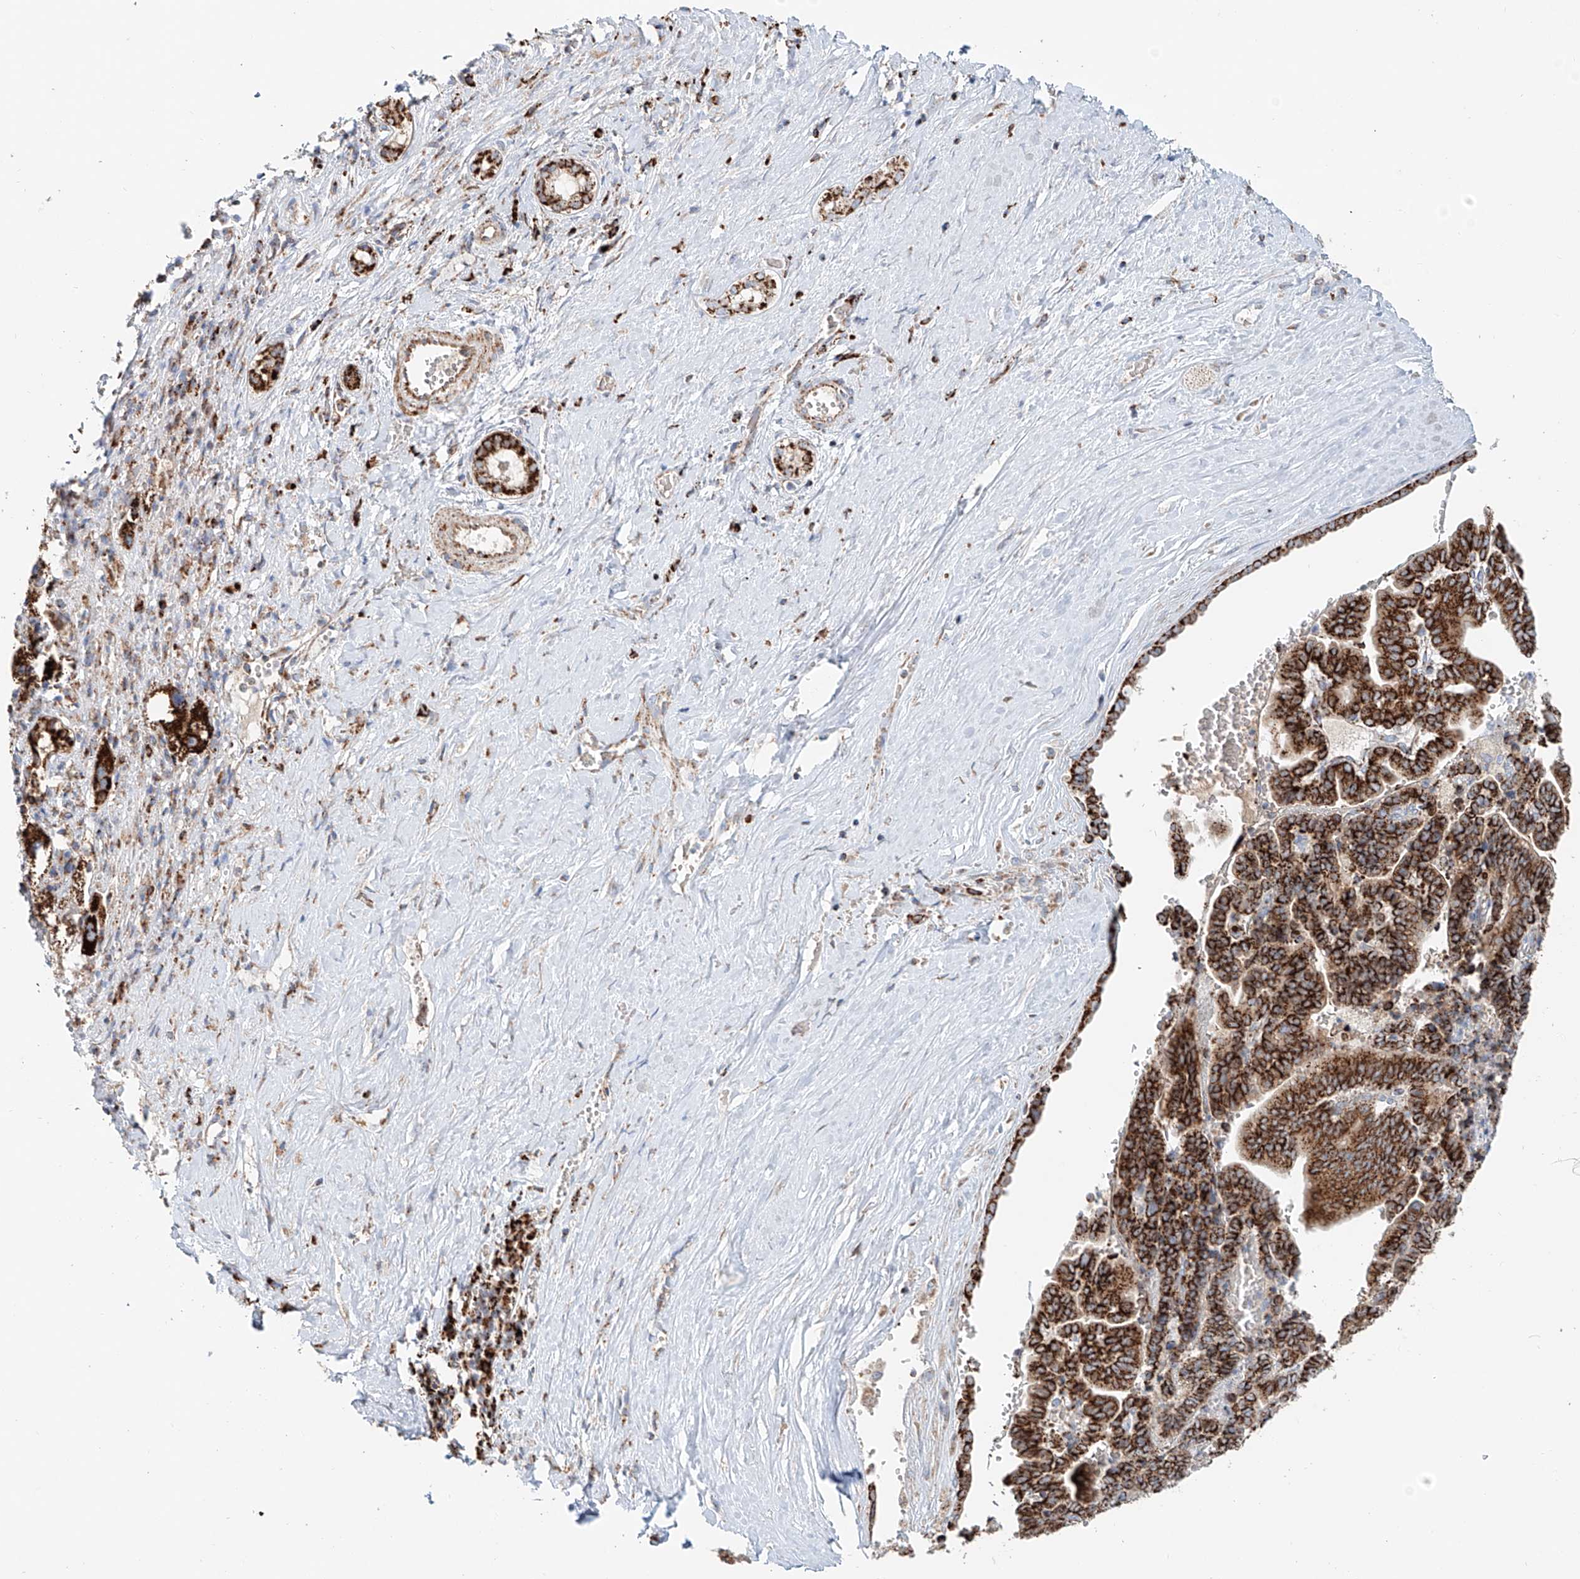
{"staining": {"intensity": "strong", "quantity": ">75%", "location": "cytoplasmic/membranous"}, "tissue": "liver cancer", "cell_type": "Tumor cells", "image_type": "cancer", "snomed": [{"axis": "morphology", "description": "Cholangiocarcinoma"}, {"axis": "topography", "description": "Liver"}], "caption": "Human liver cancer stained with a brown dye exhibits strong cytoplasmic/membranous positive expression in about >75% of tumor cells.", "gene": "CARD10", "patient": {"sex": "female", "age": 75}}